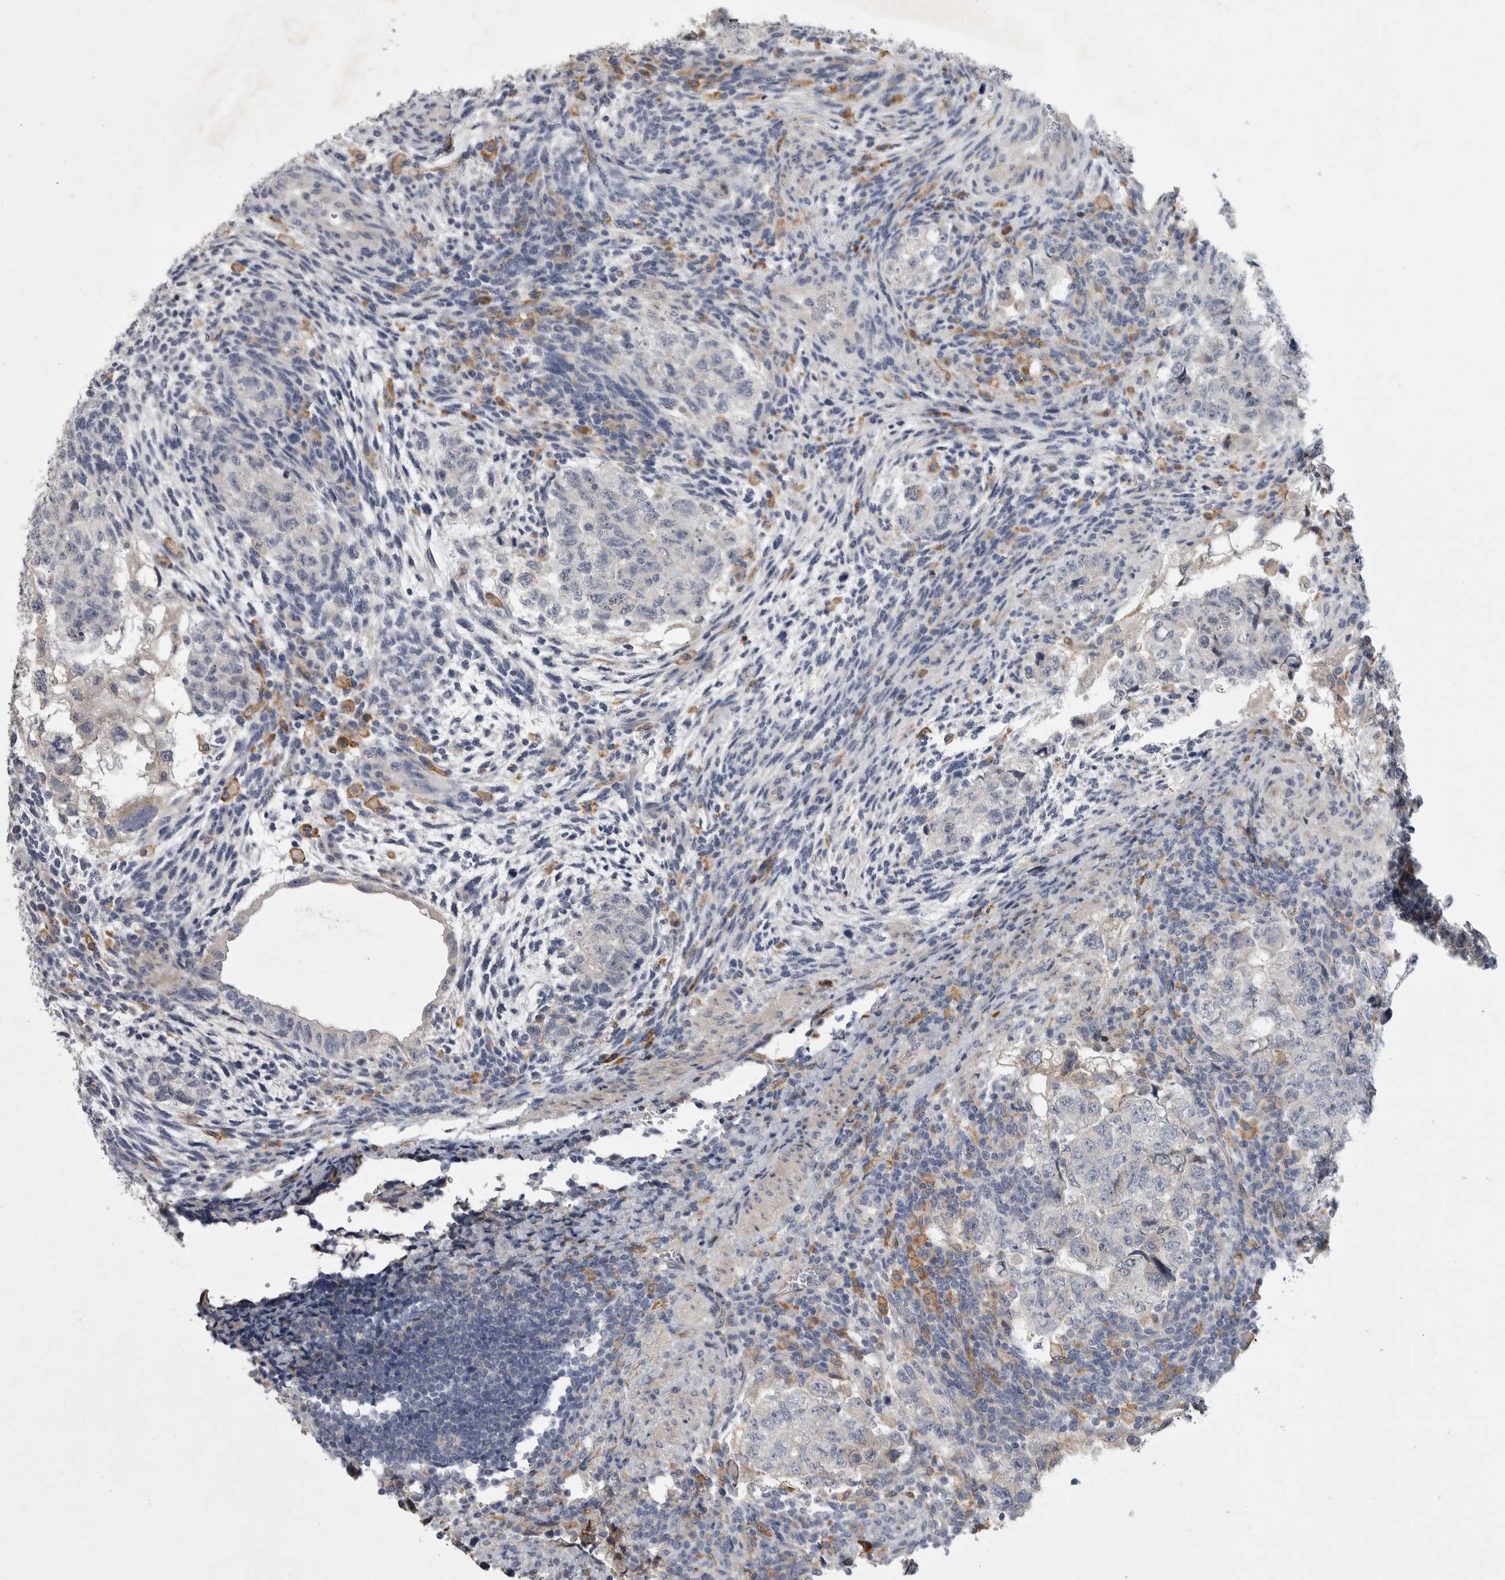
{"staining": {"intensity": "negative", "quantity": "none", "location": "none"}, "tissue": "testis cancer", "cell_type": "Tumor cells", "image_type": "cancer", "snomed": [{"axis": "morphology", "description": "Normal tissue, NOS"}, {"axis": "morphology", "description": "Carcinoma, Embryonal, NOS"}, {"axis": "topography", "description": "Testis"}], "caption": "Tumor cells show no significant expression in testis embryonal carcinoma.", "gene": "EDEM3", "patient": {"sex": "male", "age": 36}}